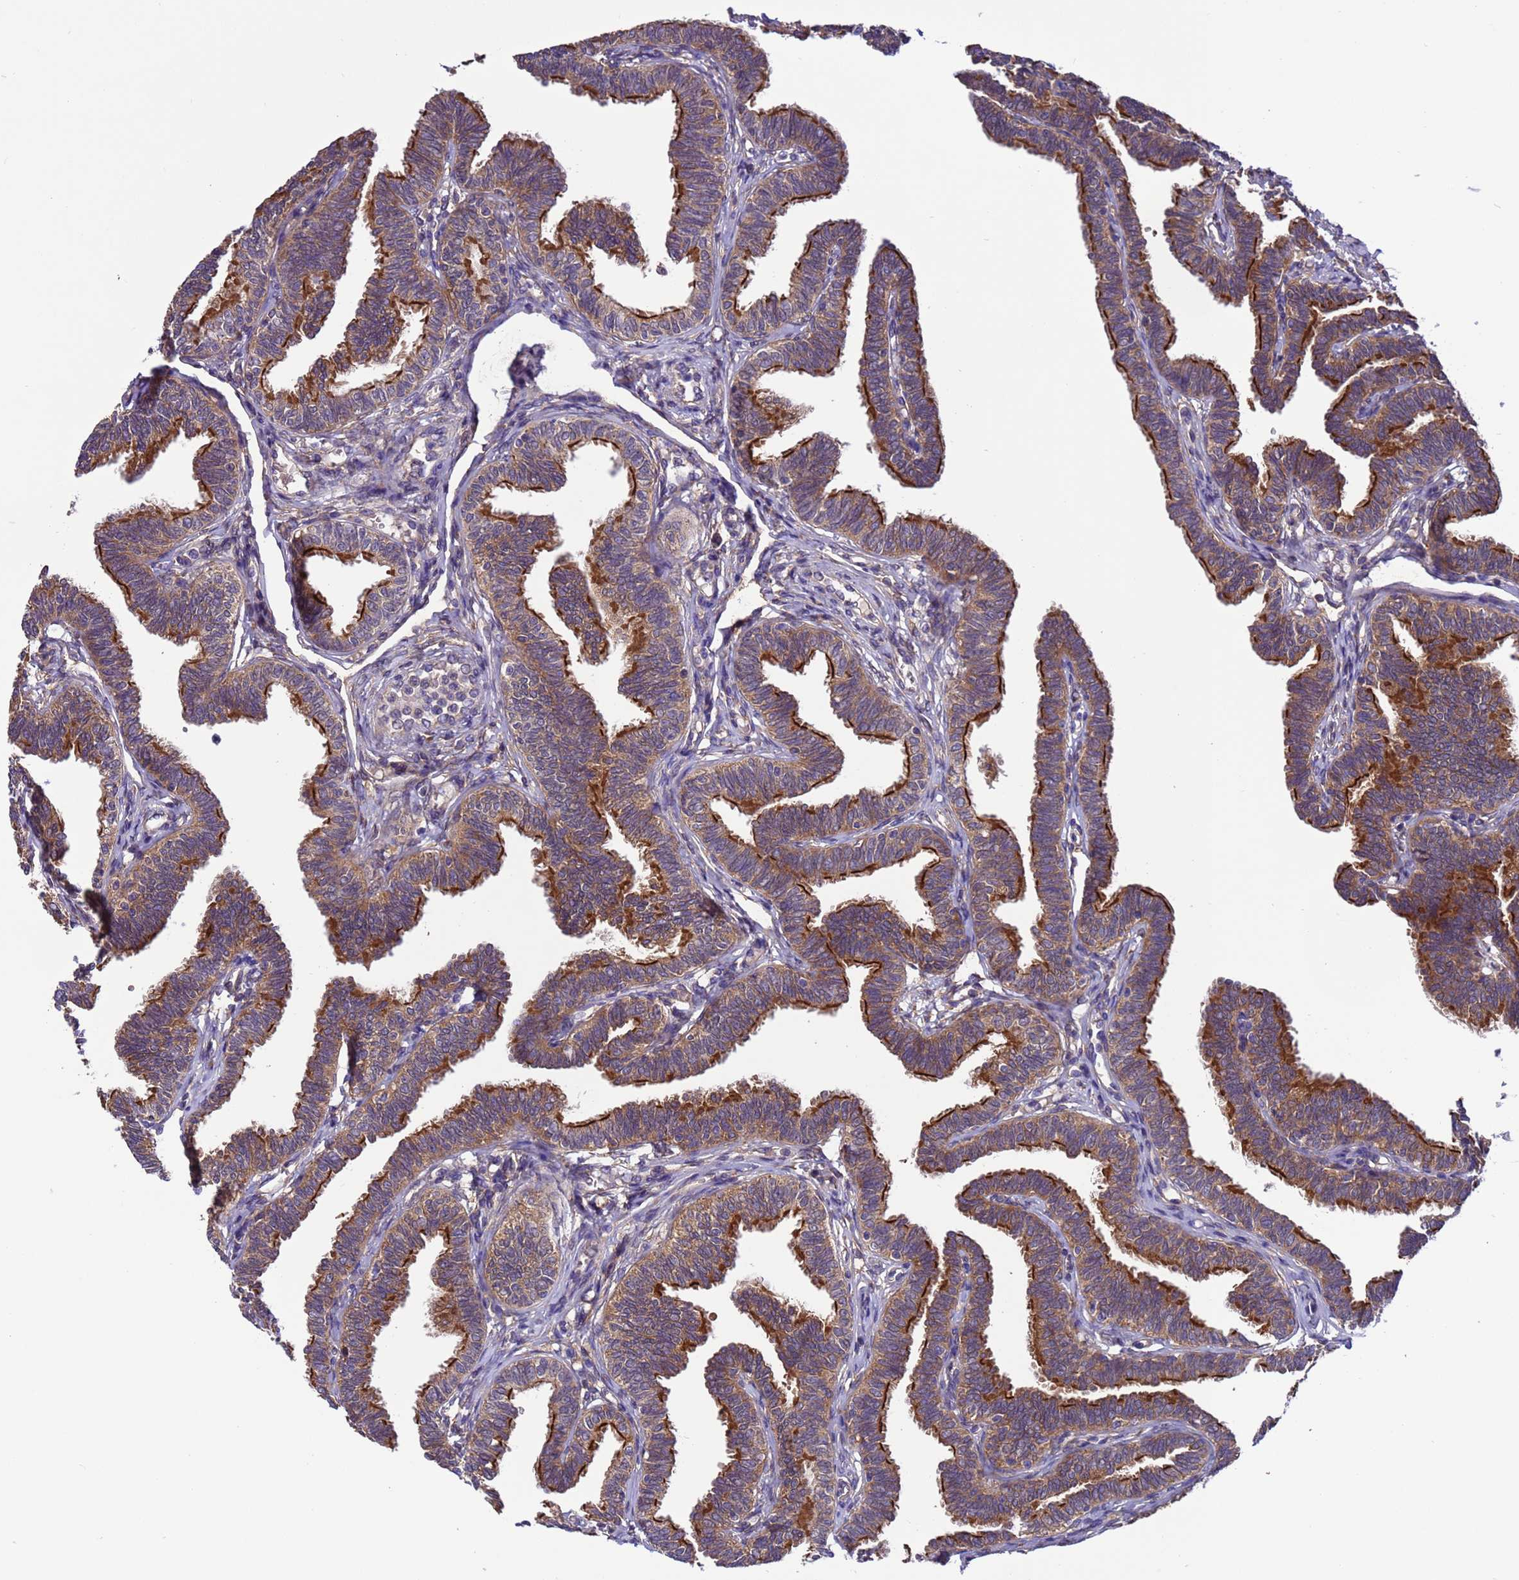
{"staining": {"intensity": "strong", "quantity": ">75%", "location": "cytoplasmic/membranous"}, "tissue": "fallopian tube", "cell_type": "Glandular cells", "image_type": "normal", "snomed": [{"axis": "morphology", "description": "Normal tissue, NOS"}, {"axis": "topography", "description": "Fallopian tube"}, {"axis": "topography", "description": "Ovary"}], "caption": "This histopathology image shows immunohistochemistry (IHC) staining of normal human fallopian tube, with high strong cytoplasmic/membranous positivity in approximately >75% of glandular cells.", "gene": "ARHGAP12", "patient": {"sex": "female", "age": 23}}